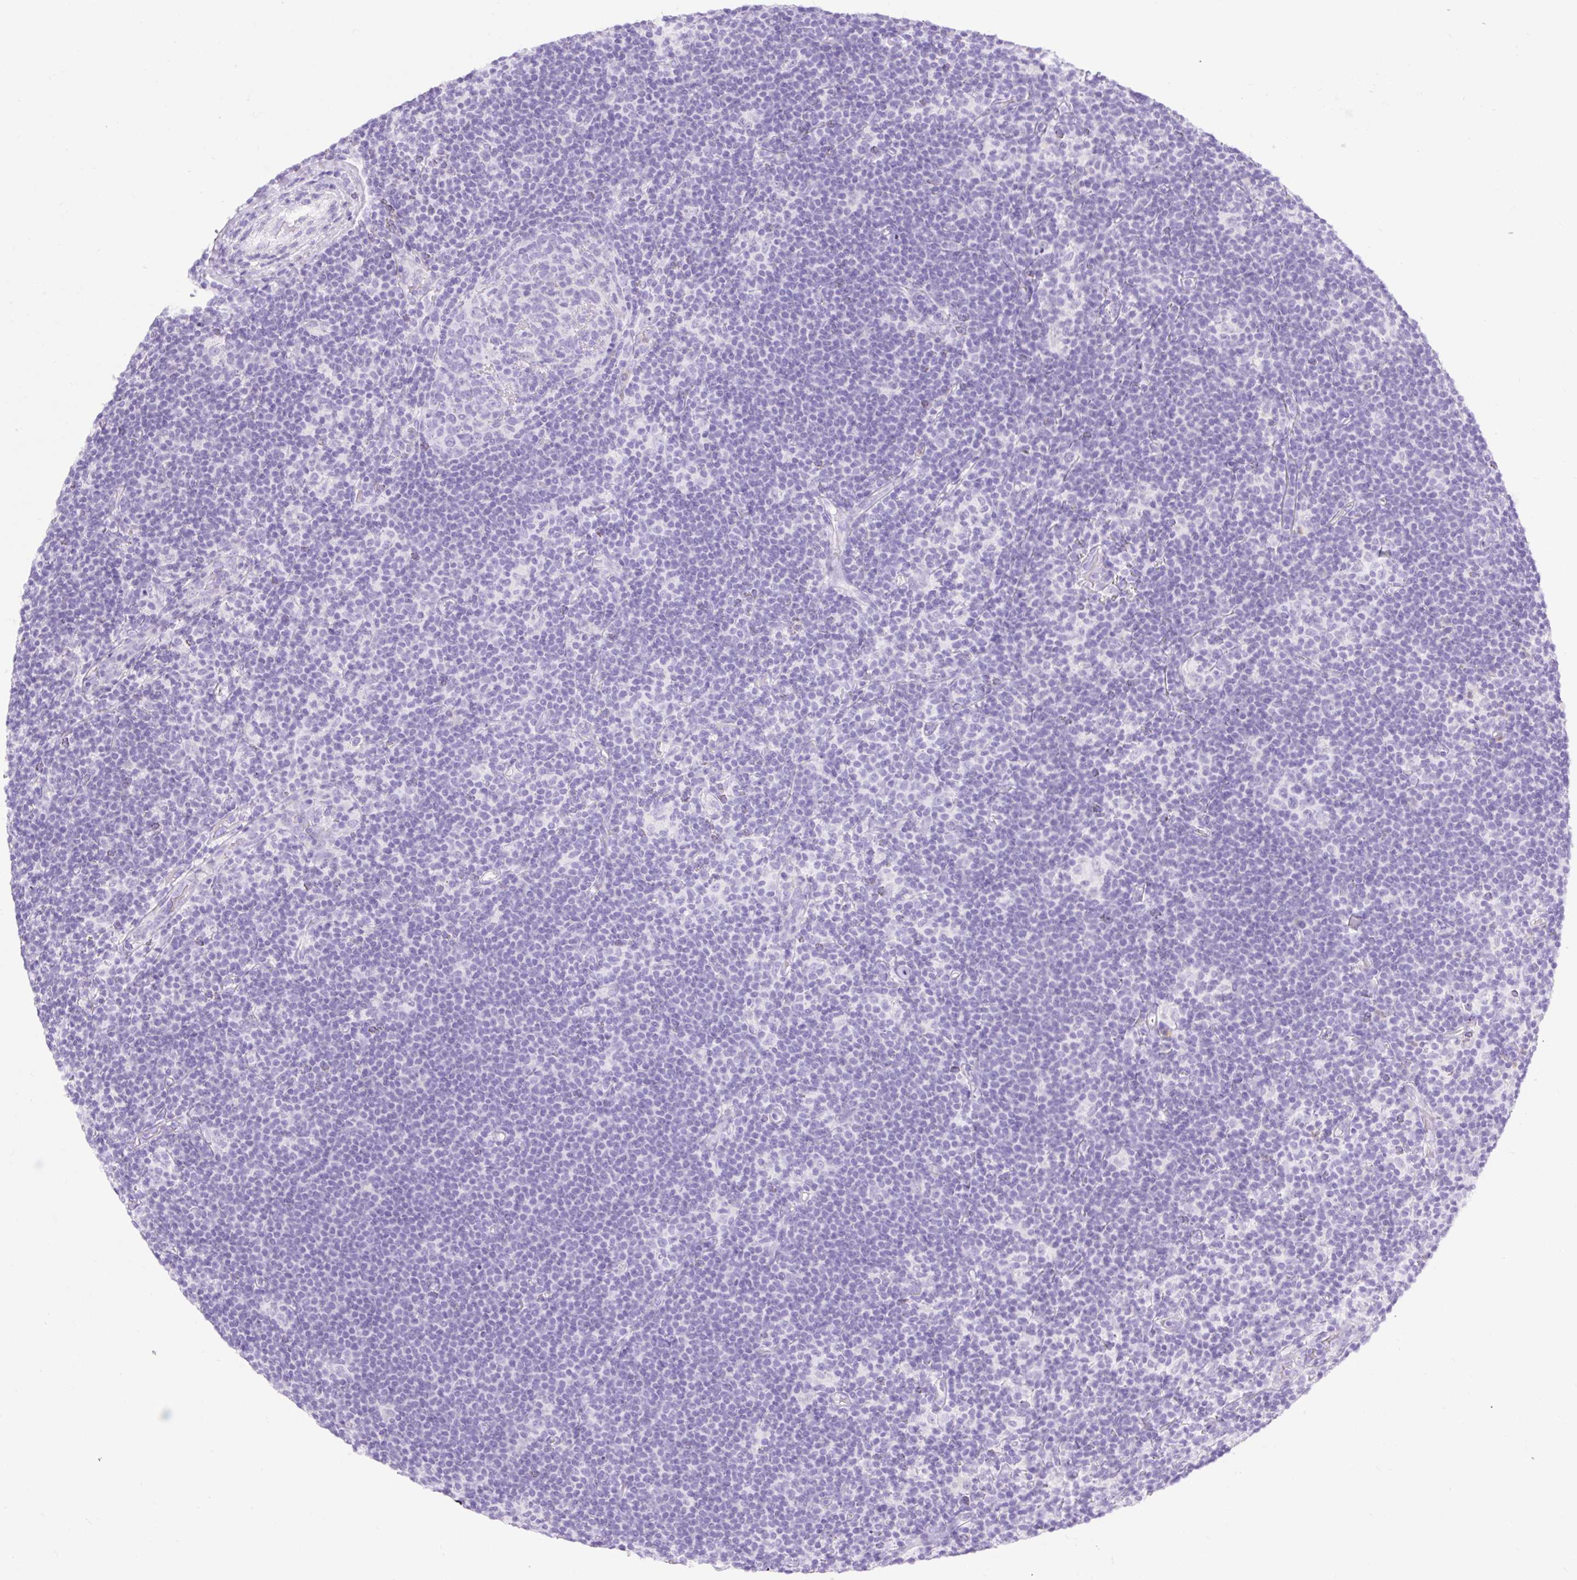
{"staining": {"intensity": "negative", "quantity": "none", "location": "none"}, "tissue": "lymphoma", "cell_type": "Tumor cells", "image_type": "cancer", "snomed": [{"axis": "morphology", "description": "Hodgkin's disease, NOS"}, {"axis": "topography", "description": "Lymph node"}], "caption": "Immunohistochemical staining of lymphoma displays no significant expression in tumor cells. Nuclei are stained in blue.", "gene": "SLC25A40", "patient": {"sex": "female", "age": 57}}